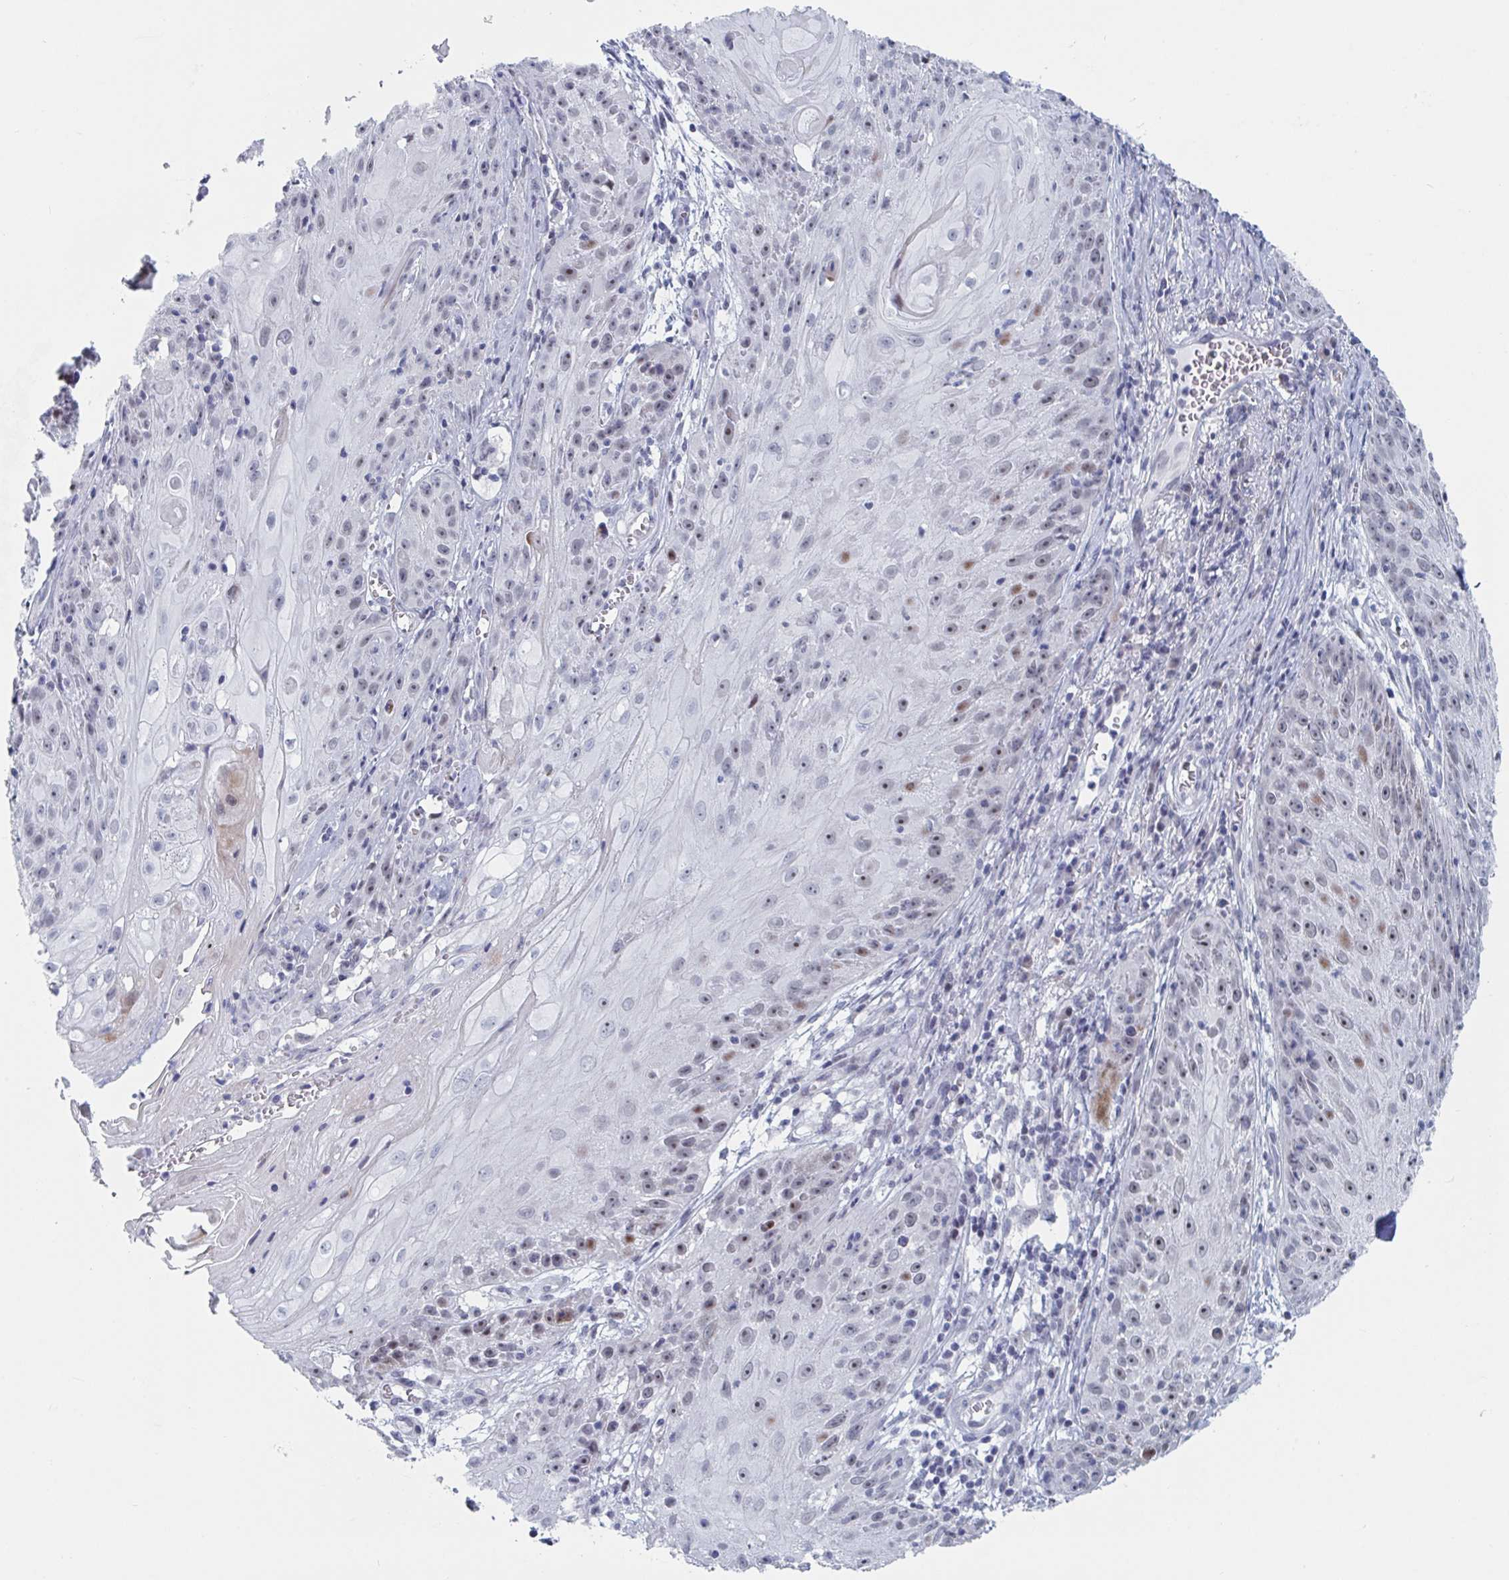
{"staining": {"intensity": "moderate", "quantity": "<25%", "location": "nuclear"}, "tissue": "skin cancer", "cell_type": "Tumor cells", "image_type": "cancer", "snomed": [{"axis": "morphology", "description": "Squamous cell carcinoma, NOS"}, {"axis": "topography", "description": "Skin"}, {"axis": "topography", "description": "Vulva"}], "caption": "Skin cancer (squamous cell carcinoma) tissue demonstrates moderate nuclear positivity in about <25% of tumor cells", "gene": "NR1H2", "patient": {"sex": "female", "age": 76}}